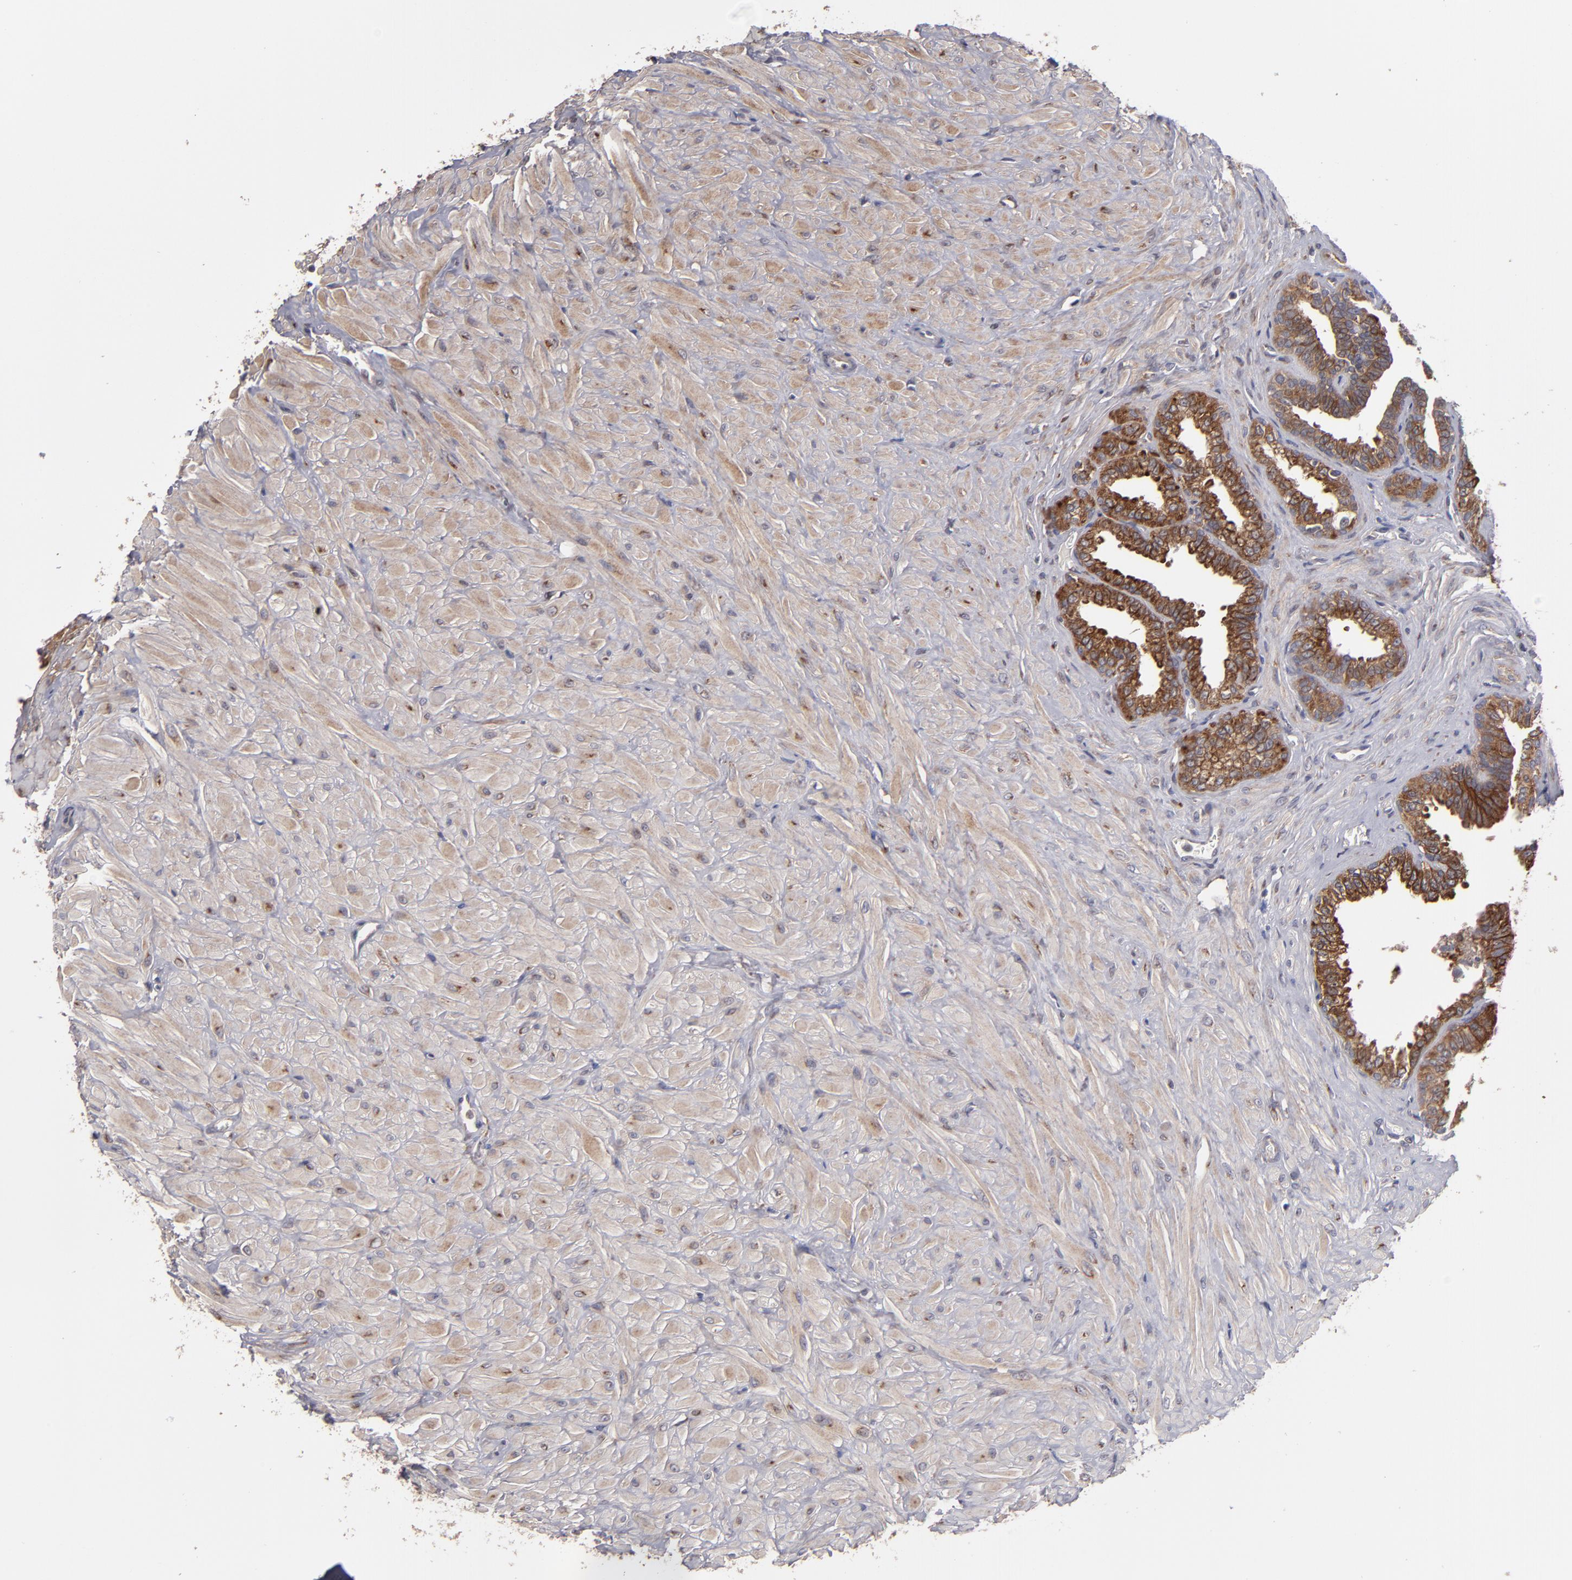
{"staining": {"intensity": "moderate", "quantity": ">75%", "location": "cytoplasmic/membranous"}, "tissue": "seminal vesicle", "cell_type": "Glandular cells", "image_type": "normal", "snomed": [{"axis": "morphology", "description": "Normal tissue, NOS"}, {"axis": "topography", "description": "Seminal veicle"}], "caption": "Protein staining reveals moderate cytoplasmic/membranous expression in approximately >75% of glandular cells in normal seminal vesicle.", "gene": "SND1", "patient": {"sex": "male", "age": 26}}